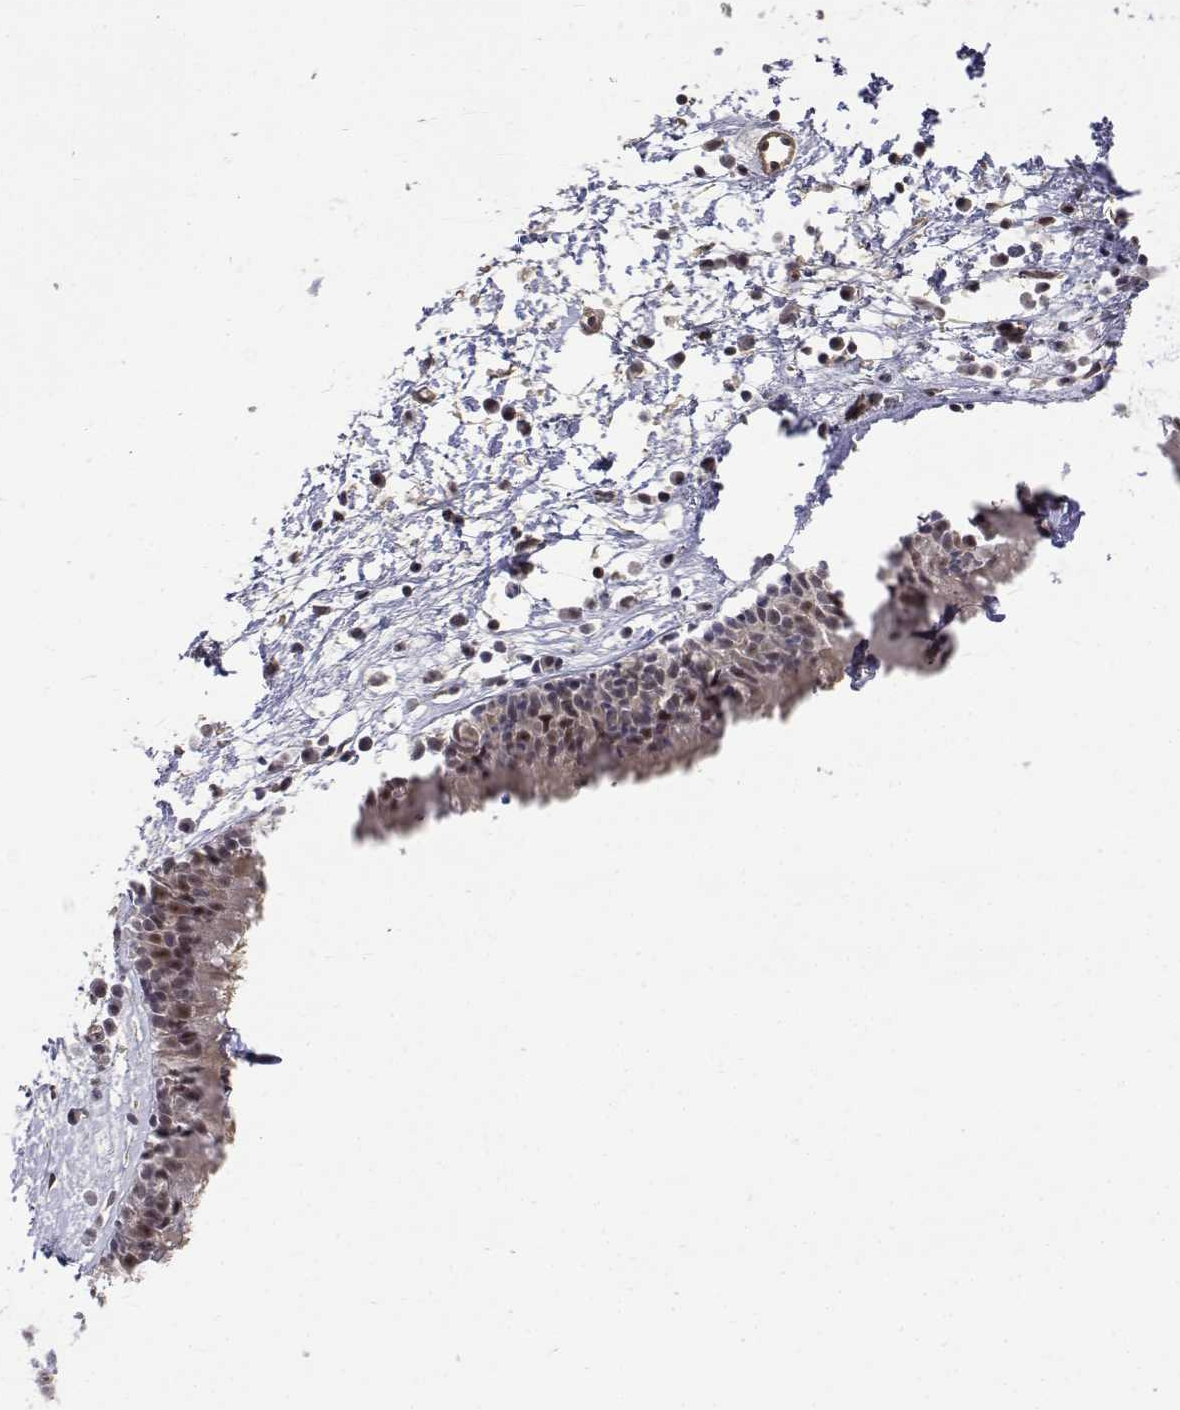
{"staining": {"intensity": "moderate", "quantity": "<25%", "location": "nuclear"}, "tissue": "nasopharynx", "cell_type": "Respiratory epithelial cells", "image_type": "normal", "snomed": [{"axis": "morphology", "description": "Normal tissue, NOS"}, {"axis": "topography", "description": "Nasopharynx"}], "caption": "Normal nasopharynx was stained to show a protein in brown. There is low levels of moderate nuclear staining in about <25% of respiratory epithelial cells. The staining was performed using DAB (3,3'-diaminobenzidine) to visualize the protein expression in brown, while the nuclei were stained in blue with hematoxylin (Magnification: 20x).", "gene": "ITGA7", "patient": {"sex": "male", "age": 24}}